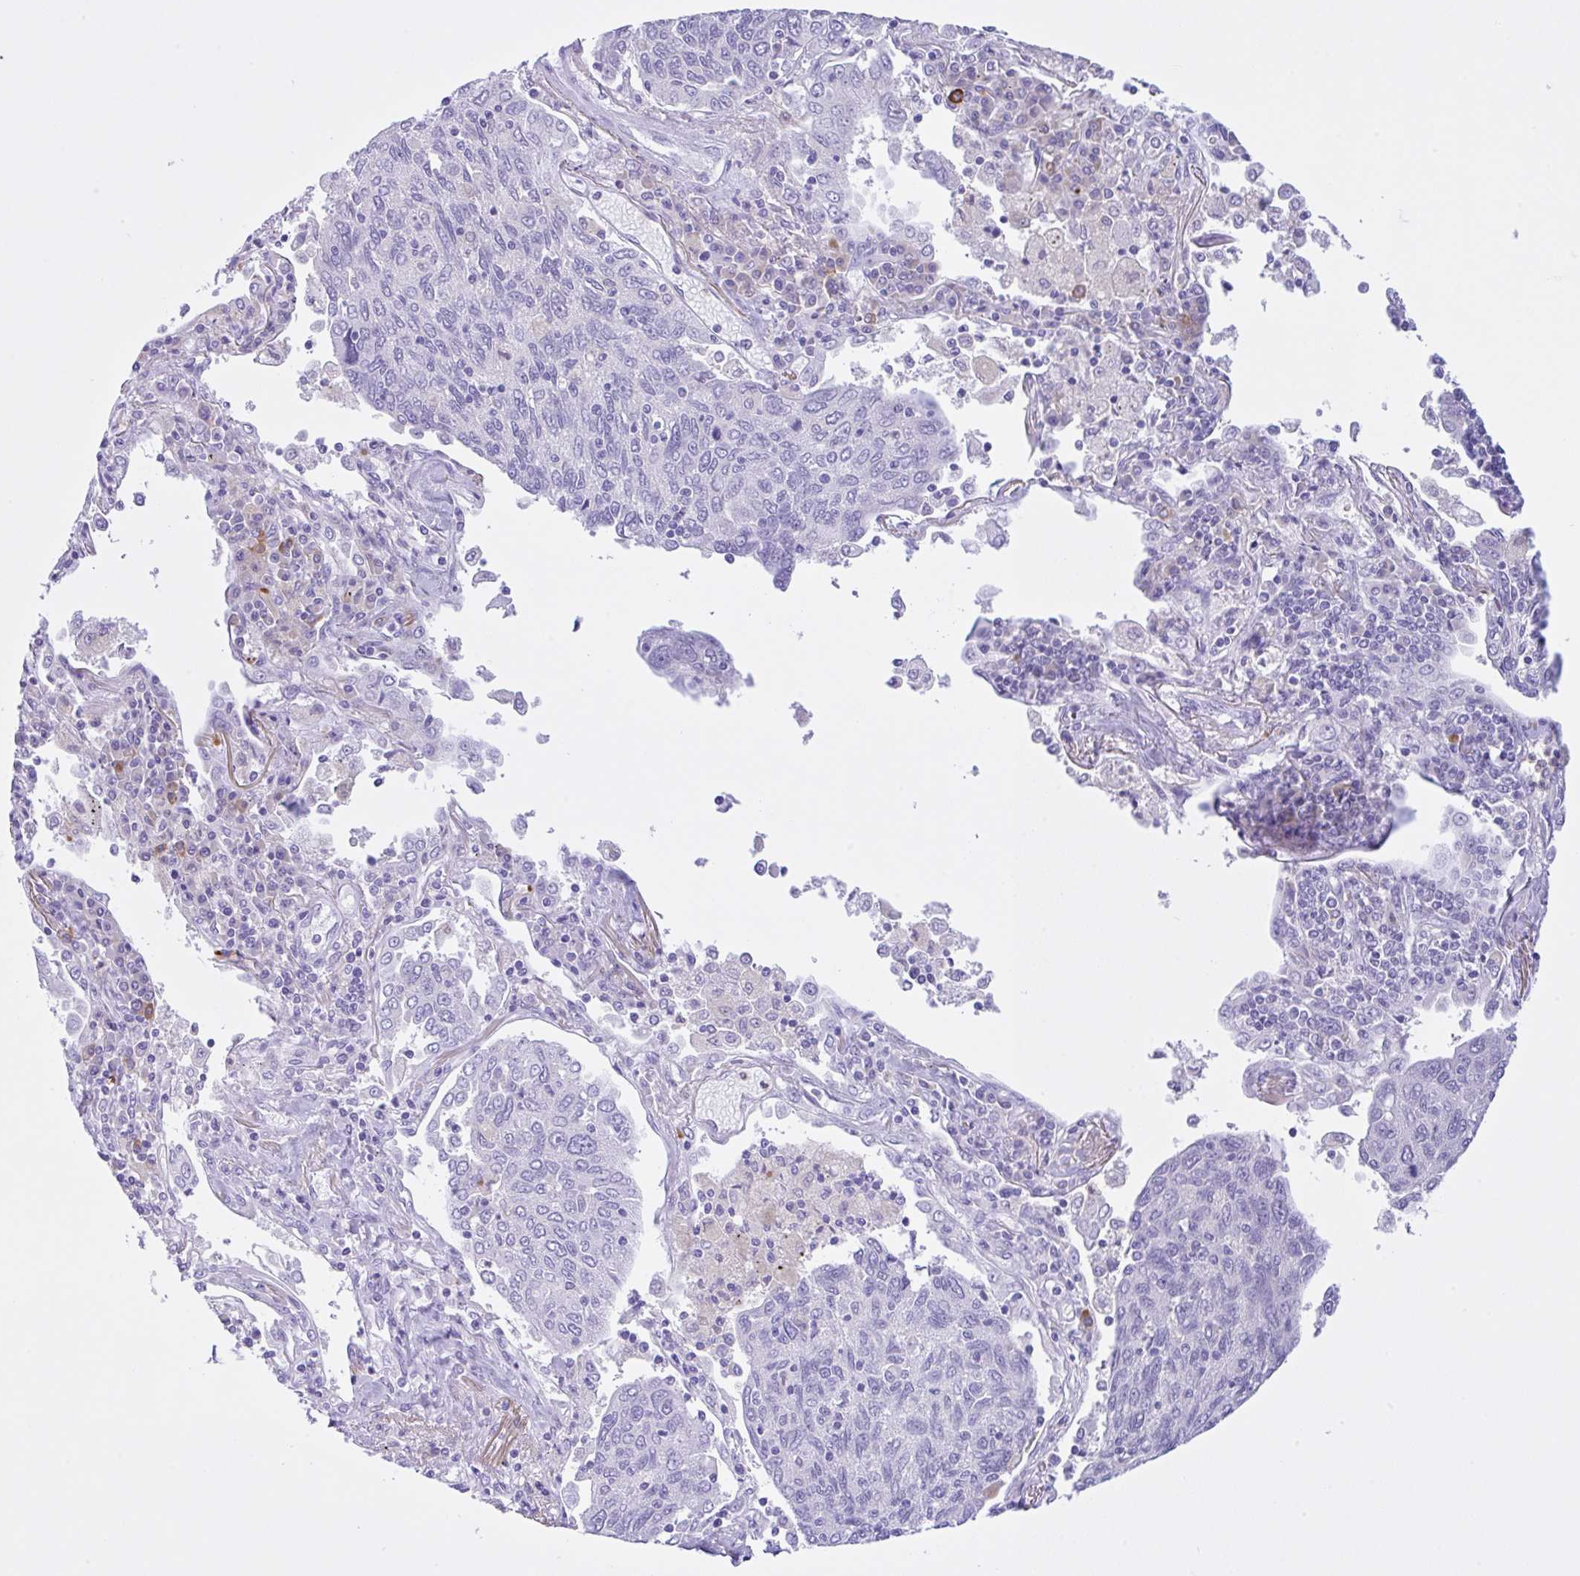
{"staining": {"intensity": "negative", "quantity": "none", "location": "none"}, "tissue": "lung cancer", "cell_type": "Tumor cells", "image_type": "cancer", "snomed": [{"axis": "morphology", "description": "Squamous cell carcinoma, NOS"}, {"axis": "topography", "description": "Lung"}], "caption": "Immunohistochemistry of lung cancer demonstrates no positivity in tumor cells.", "gene": "NCF1", "patient": {"sex": "female", "age": 66}}